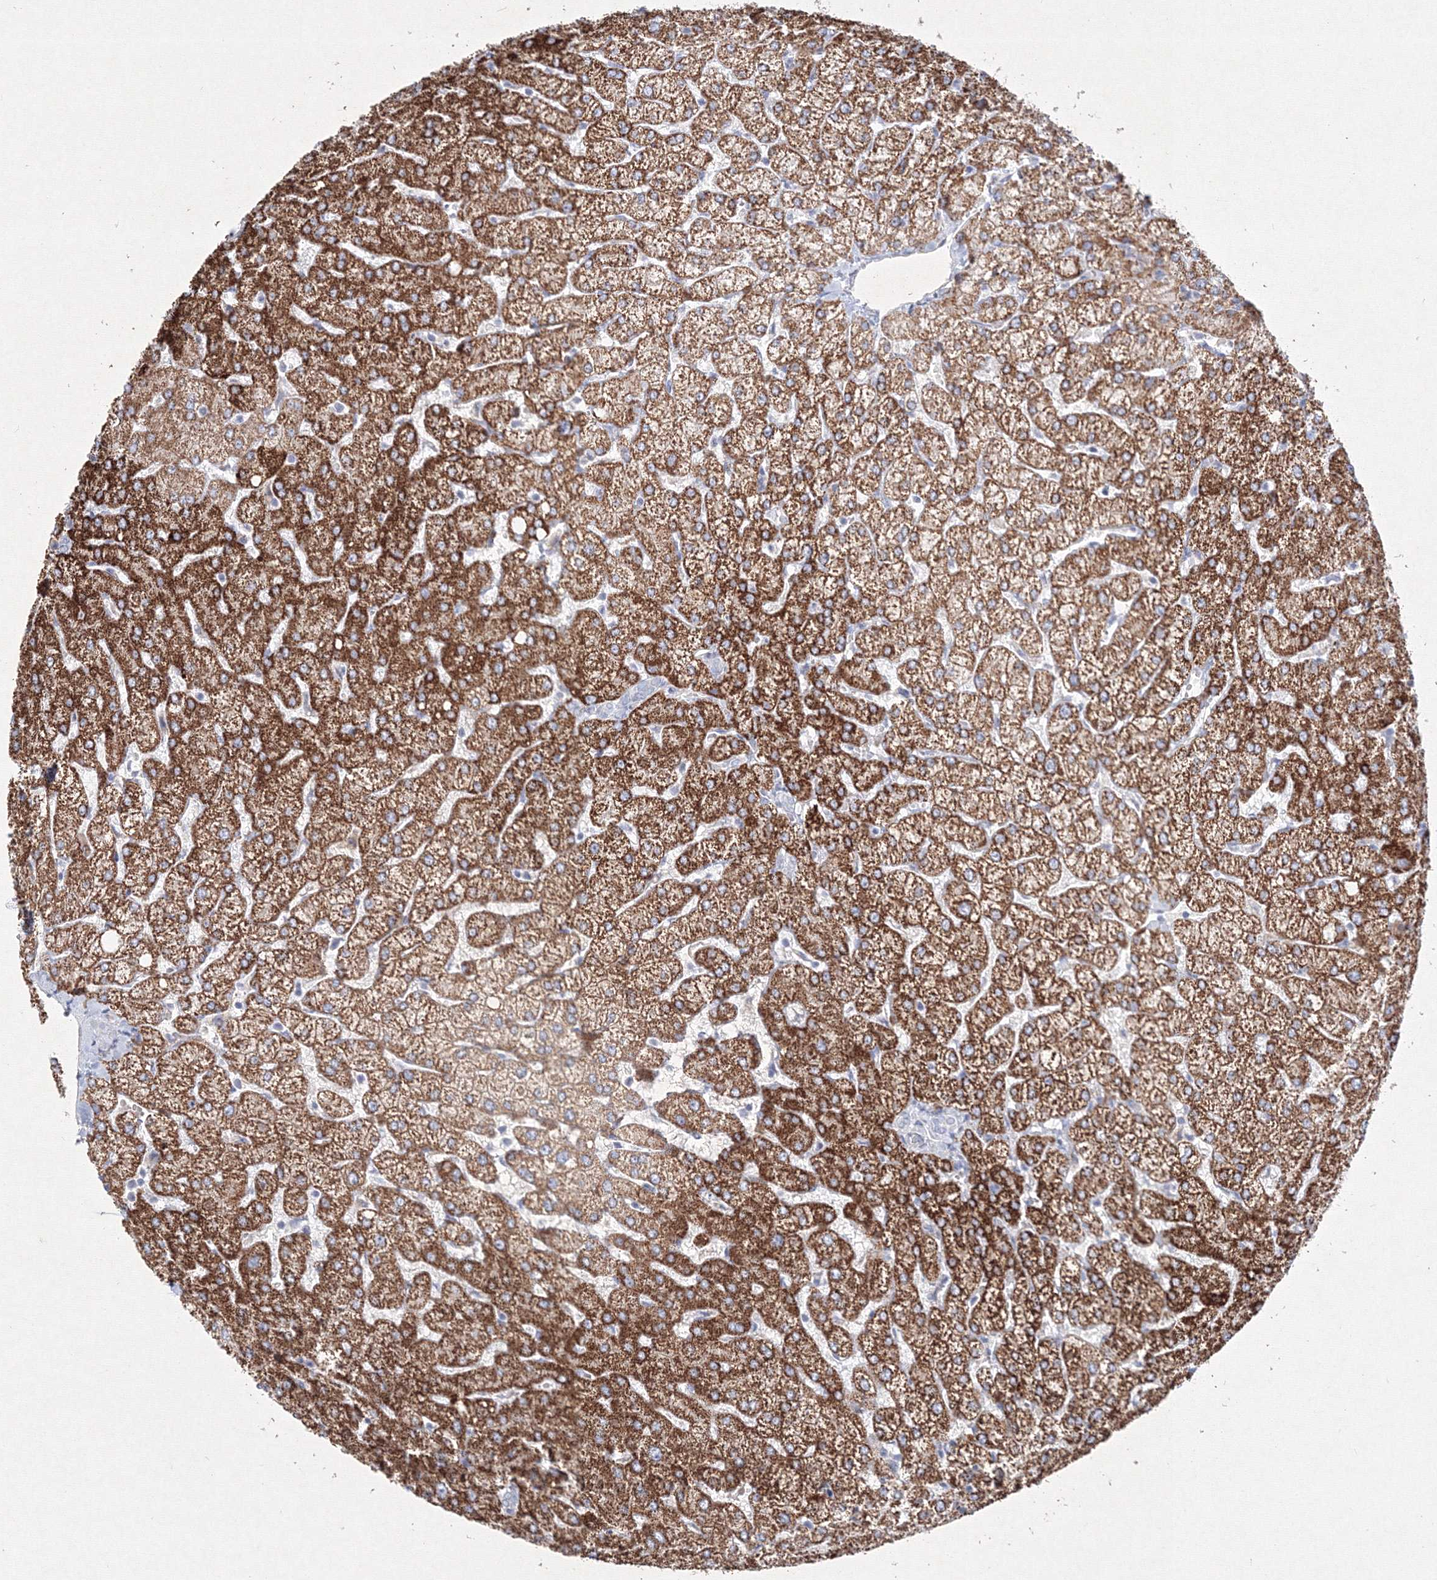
{"staining": {"intensity": "negative", "quantity": "none", "location": "none"}, "tissue": "liver", "cell_type": "Cholangiocytes", "image_type": "normal", "snomed": [{"axis": "morphology", "description": "Normal tissue, NOS"}, {"axis": "topography", "description": "Liver"}], "caption": "This is a histopathology image of immunohistochemistry (IHC) staining of unremarkable liver, which shows no expression in cholangiocytes. Nuclei are stained in blue.", "gene": "CXXC4", "patient": {"sex": "female", "age": 54}}